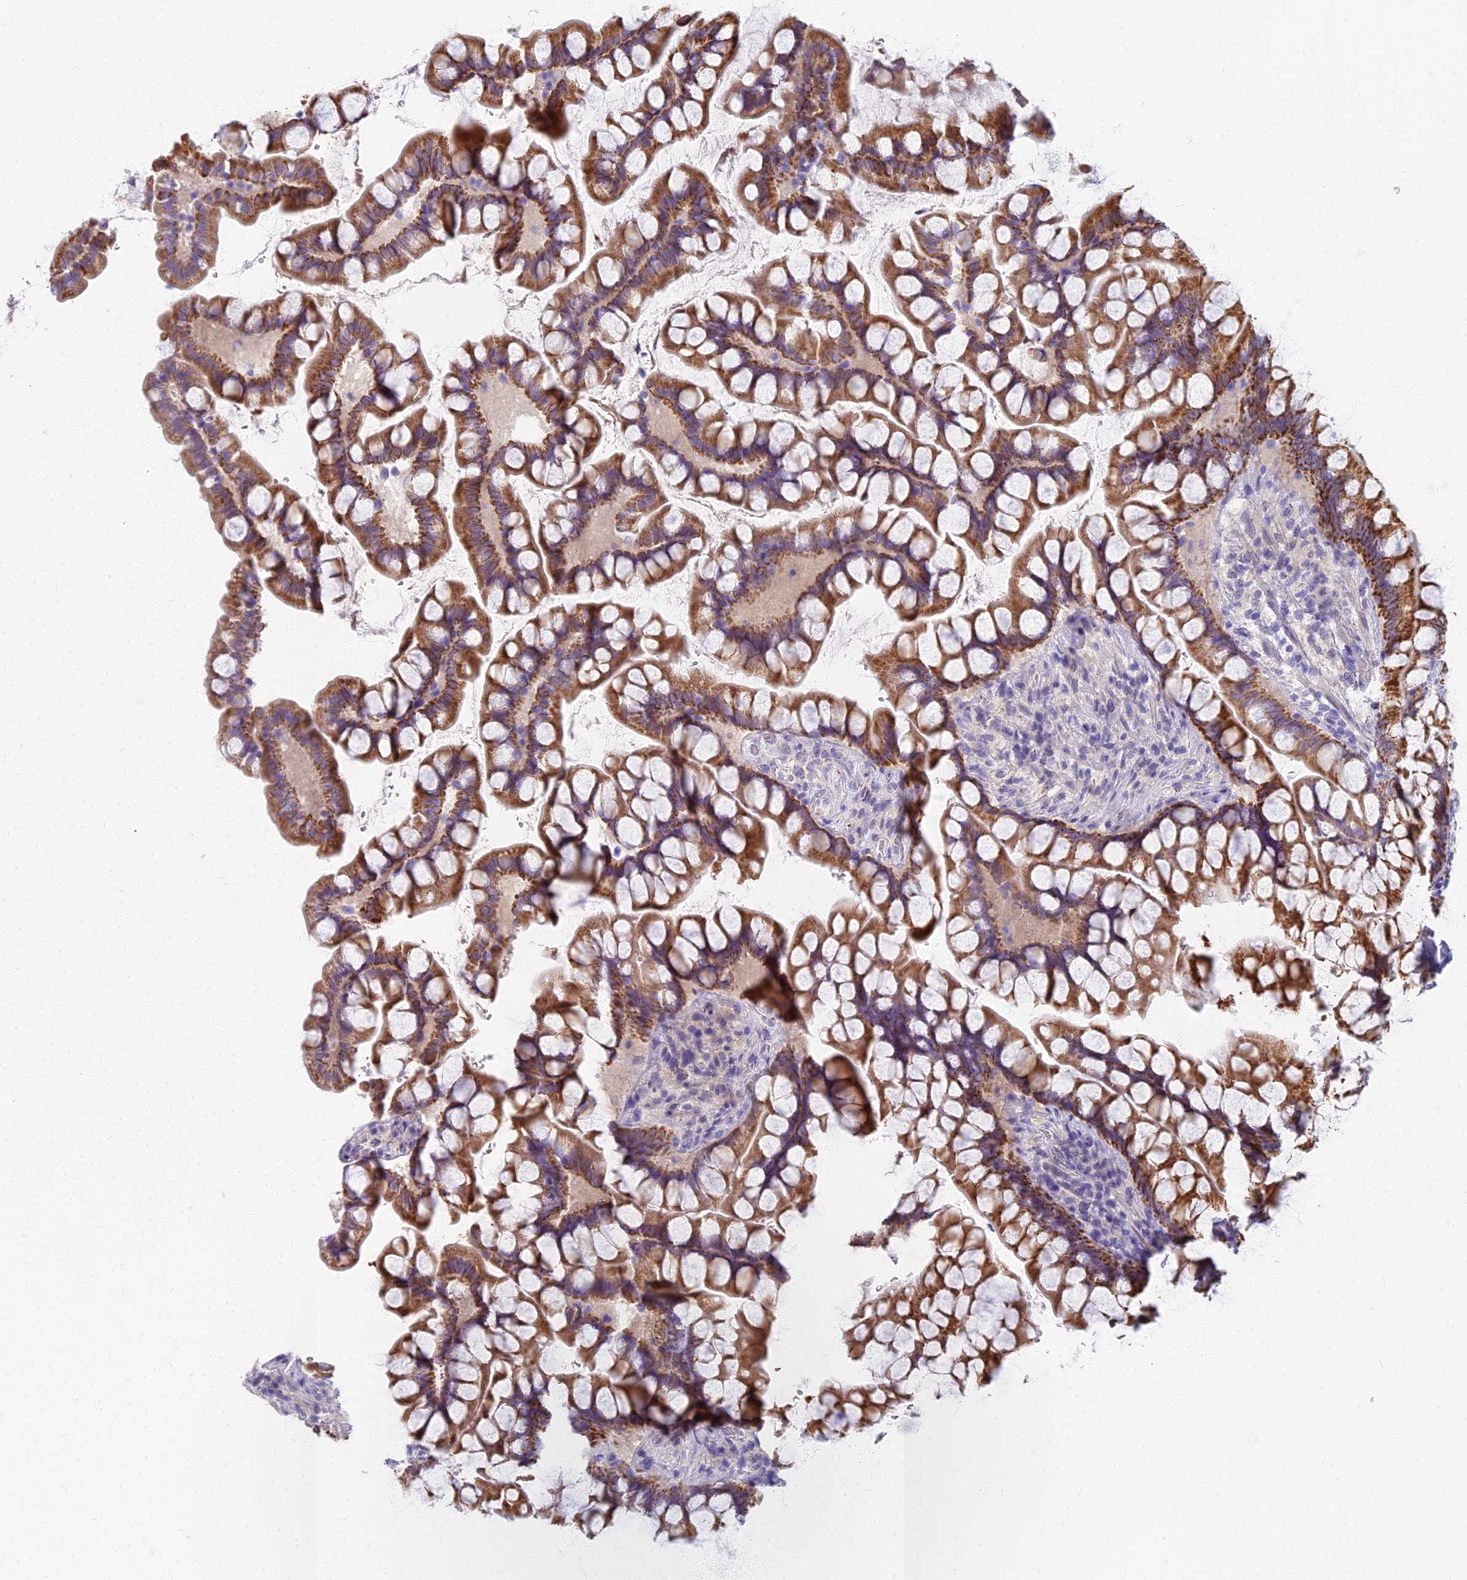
{"staining": {"intensity": "strong", "quantity": ">75%", "location": "cytoplasmic/membranous"}, "tissue": "small intestine", "cell_type": "Glandular cells", "image_type": "normal", "snomed": [{"axis": "morphology", "description": "Normal tissue, NOS"}, {"axis": "topography", "description": "Small intestine"}], "caption": "Small intestine was stained to show a protein in brown. There is high levels of strong cytoplasmic/membranous positivity in approximately >75% of glandular cells. (DAB (3,3'-diaminobenzidine) IHC with brightfield microscopy, high magnification).", "gene": "AP4E1", "patient": {"sex": "male", "age": 70}}